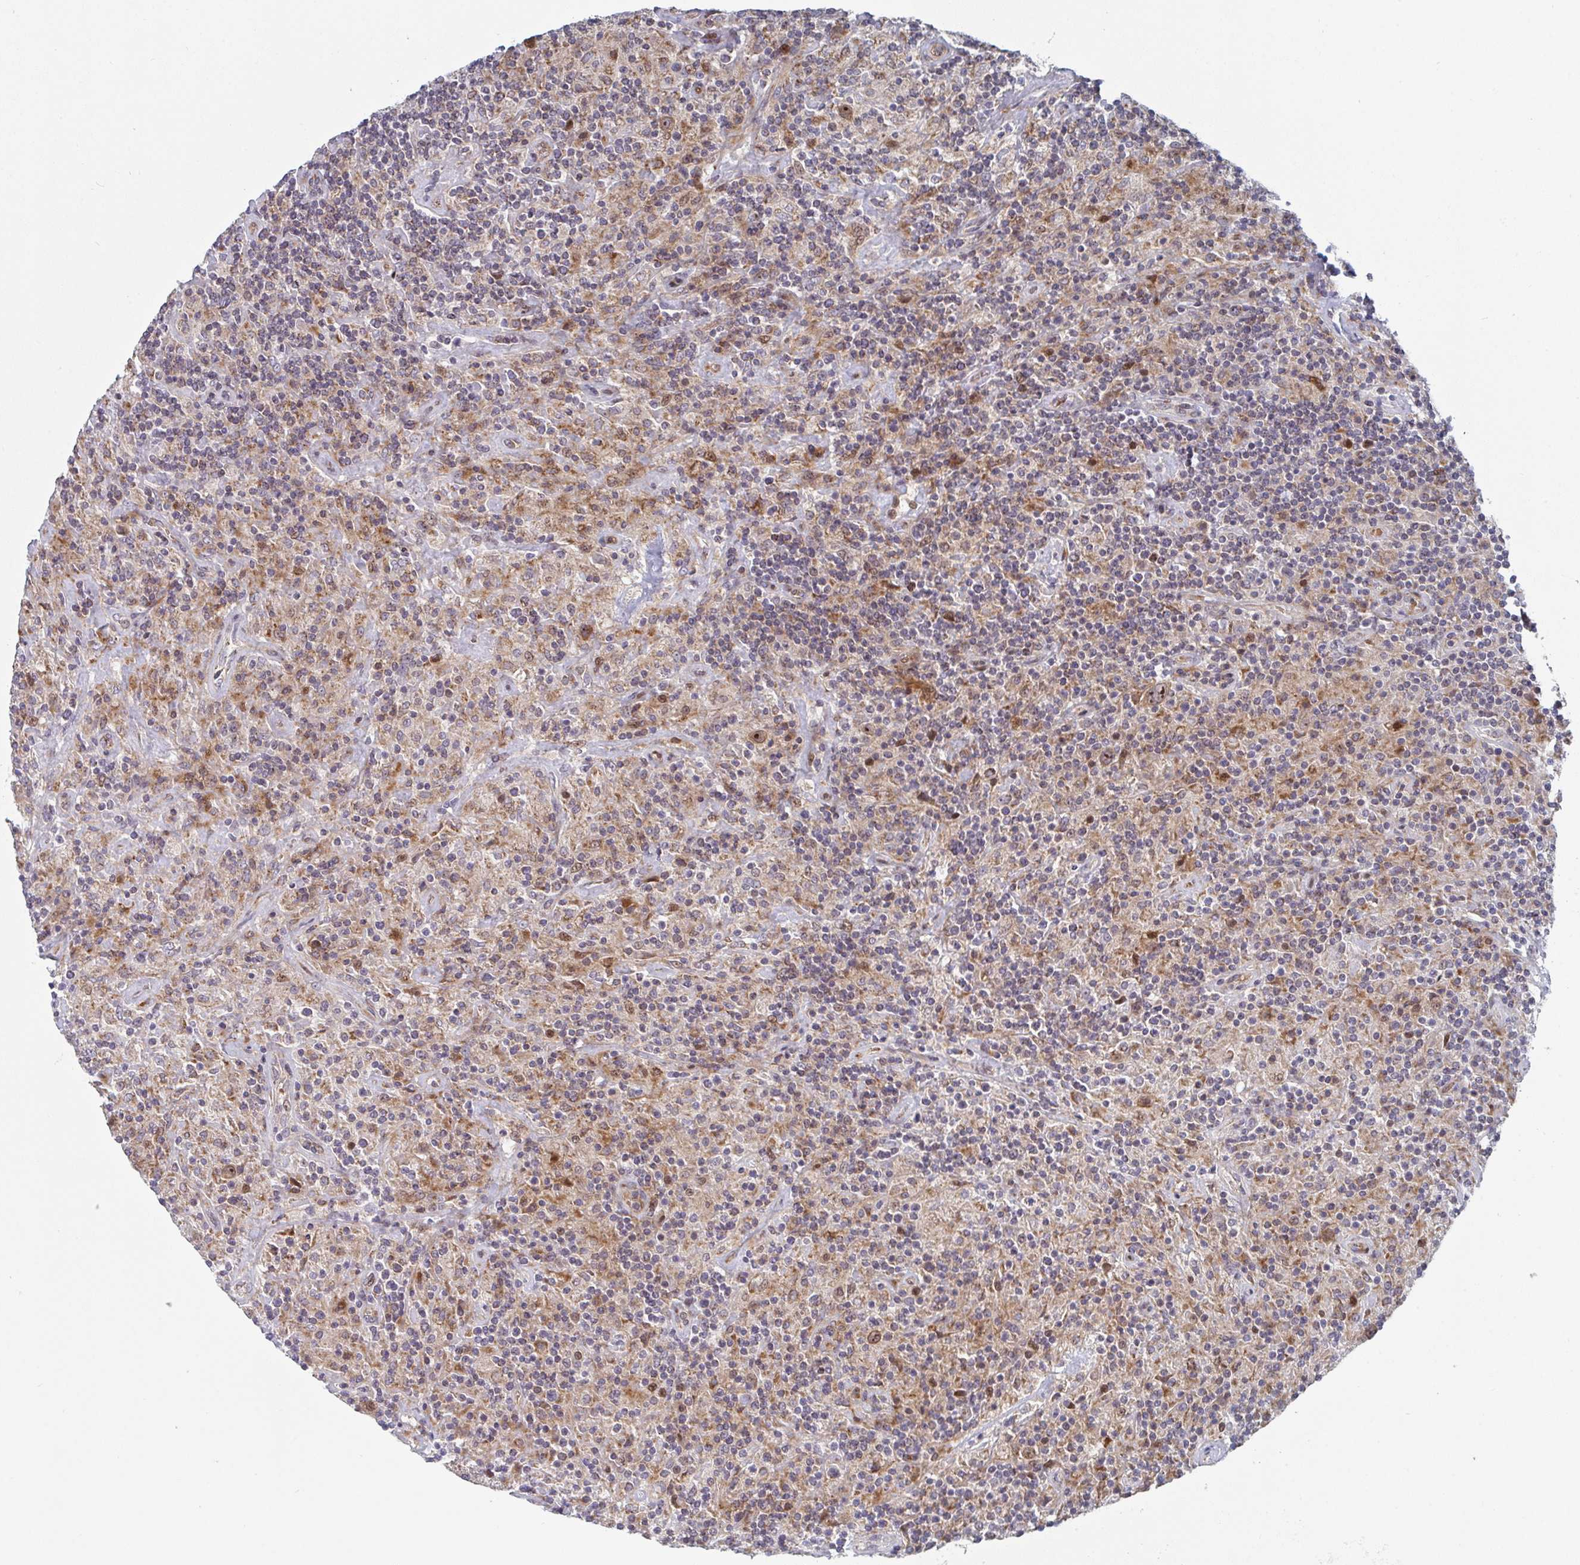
{"staining": {"intensity": "moderate", "quantity": ">75%", "location": "cytoplasmic/membranous,nuclear"}, "tissue": "lymphoma", "cell_type": "Tumor cells", "image_type": "cancer", "snomed": [{"axis": "morphology", "description": "Hodgkin's disease, NOS"}, {"axis": "topography", "description": "Lymph node"}], "caption": "Immunohistochemical staining of human Hodgkin's disease displays medium levels of moderate cytoplasmic/membranous and nuclear expression in approximately >75% of tumor cells.", "gene": "ZNF644", "patient": {"sex": "male", "age": 70}}